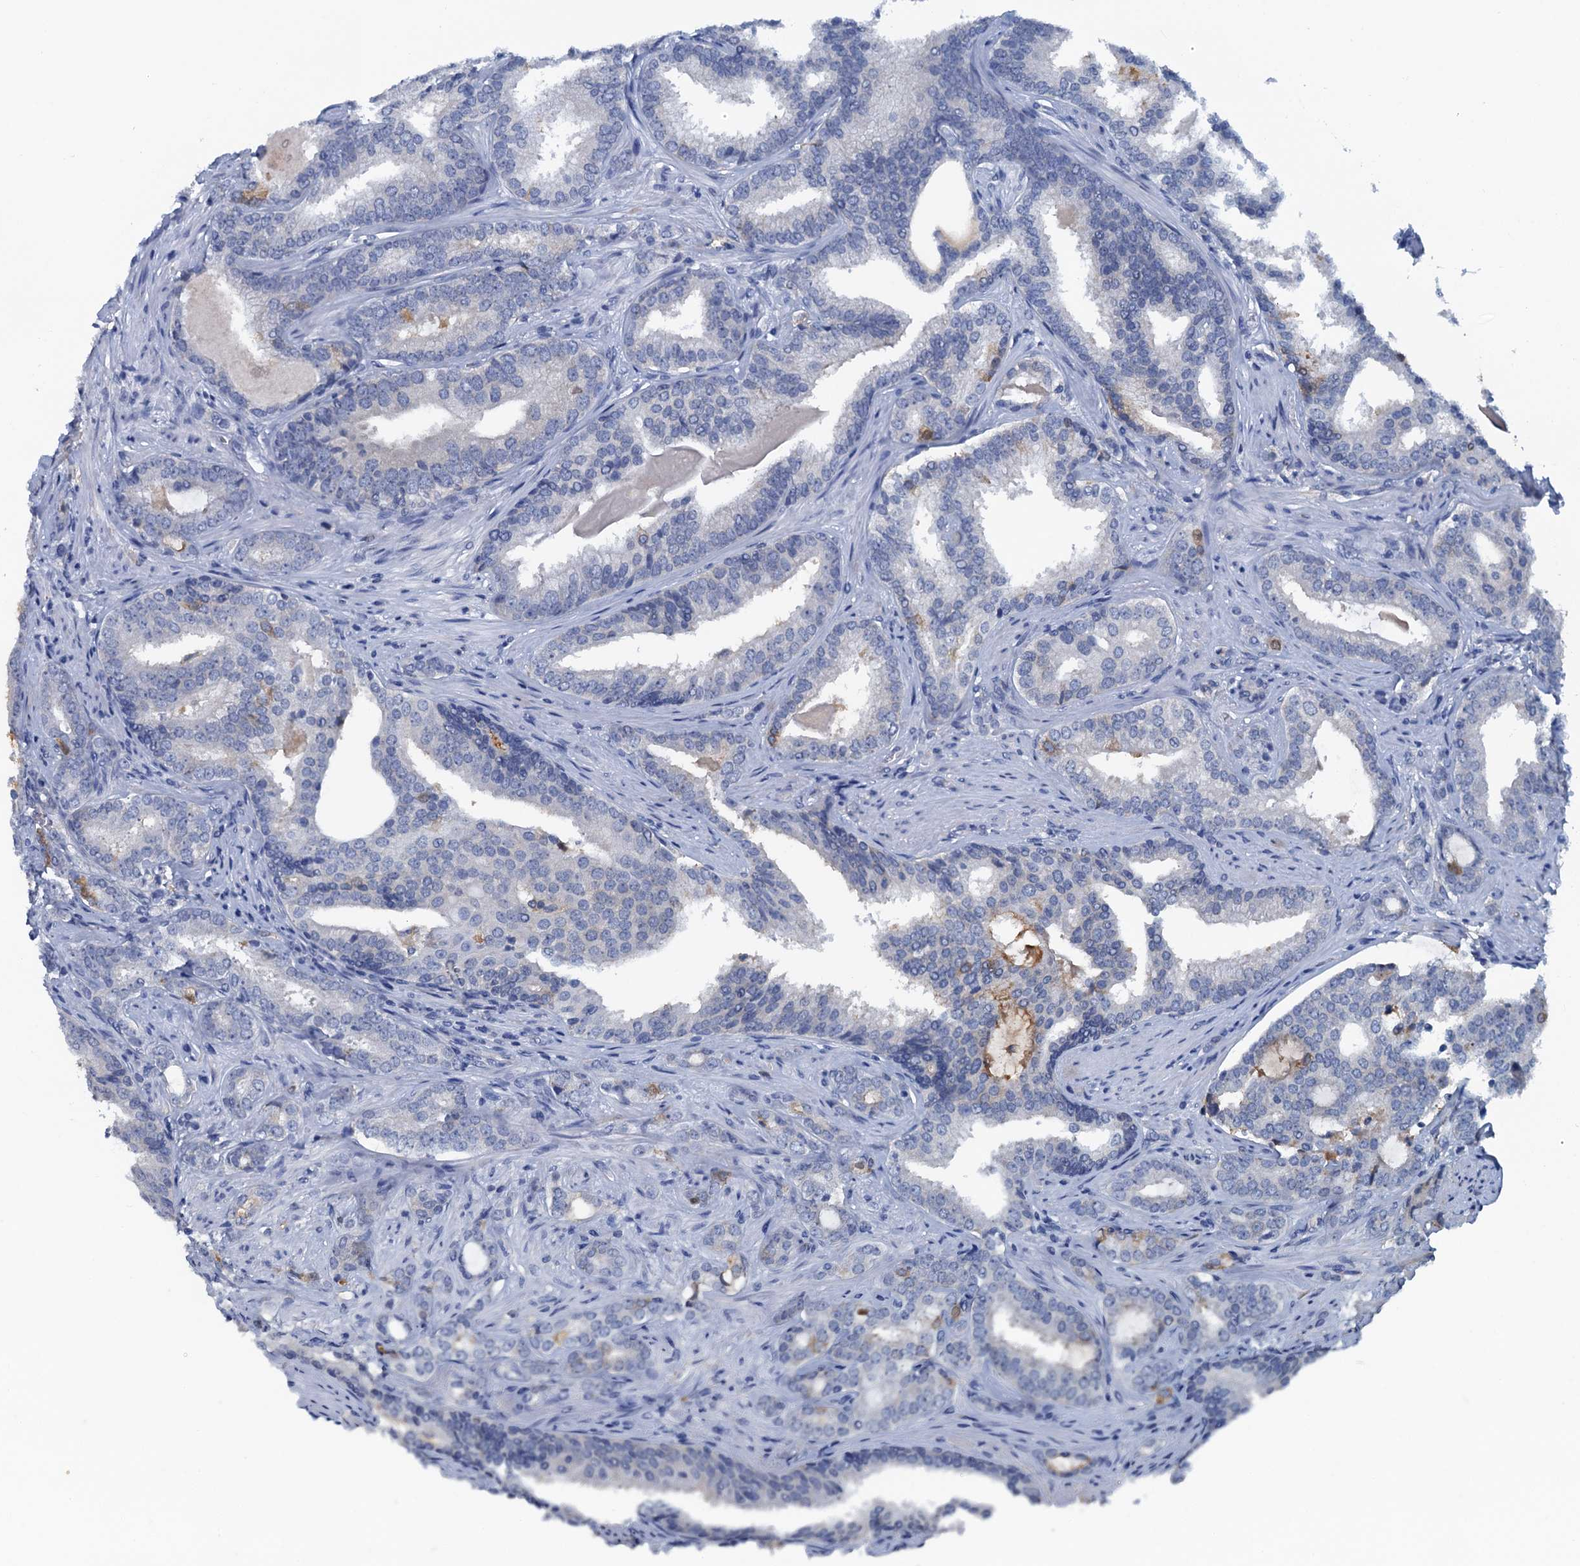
{"staining": {"intensity": "negative", "quantity": "none", "location": "none"}, "tissue": "prostate cancer", "cell_type": "Tumor cells", "image_type": "cancer", "snomed": [{"axis": "morphology", "description": "Adenocarcinoma, High grade"}, {"axis": "topography", "description": "Prostate"}], "caption": "Tumor cells are negative for protein expression in human prostate cancer (adenocarcinoma (high-grade)).", "gene": "LSM14B", "patient": {"sex": "male", "age": 63}}